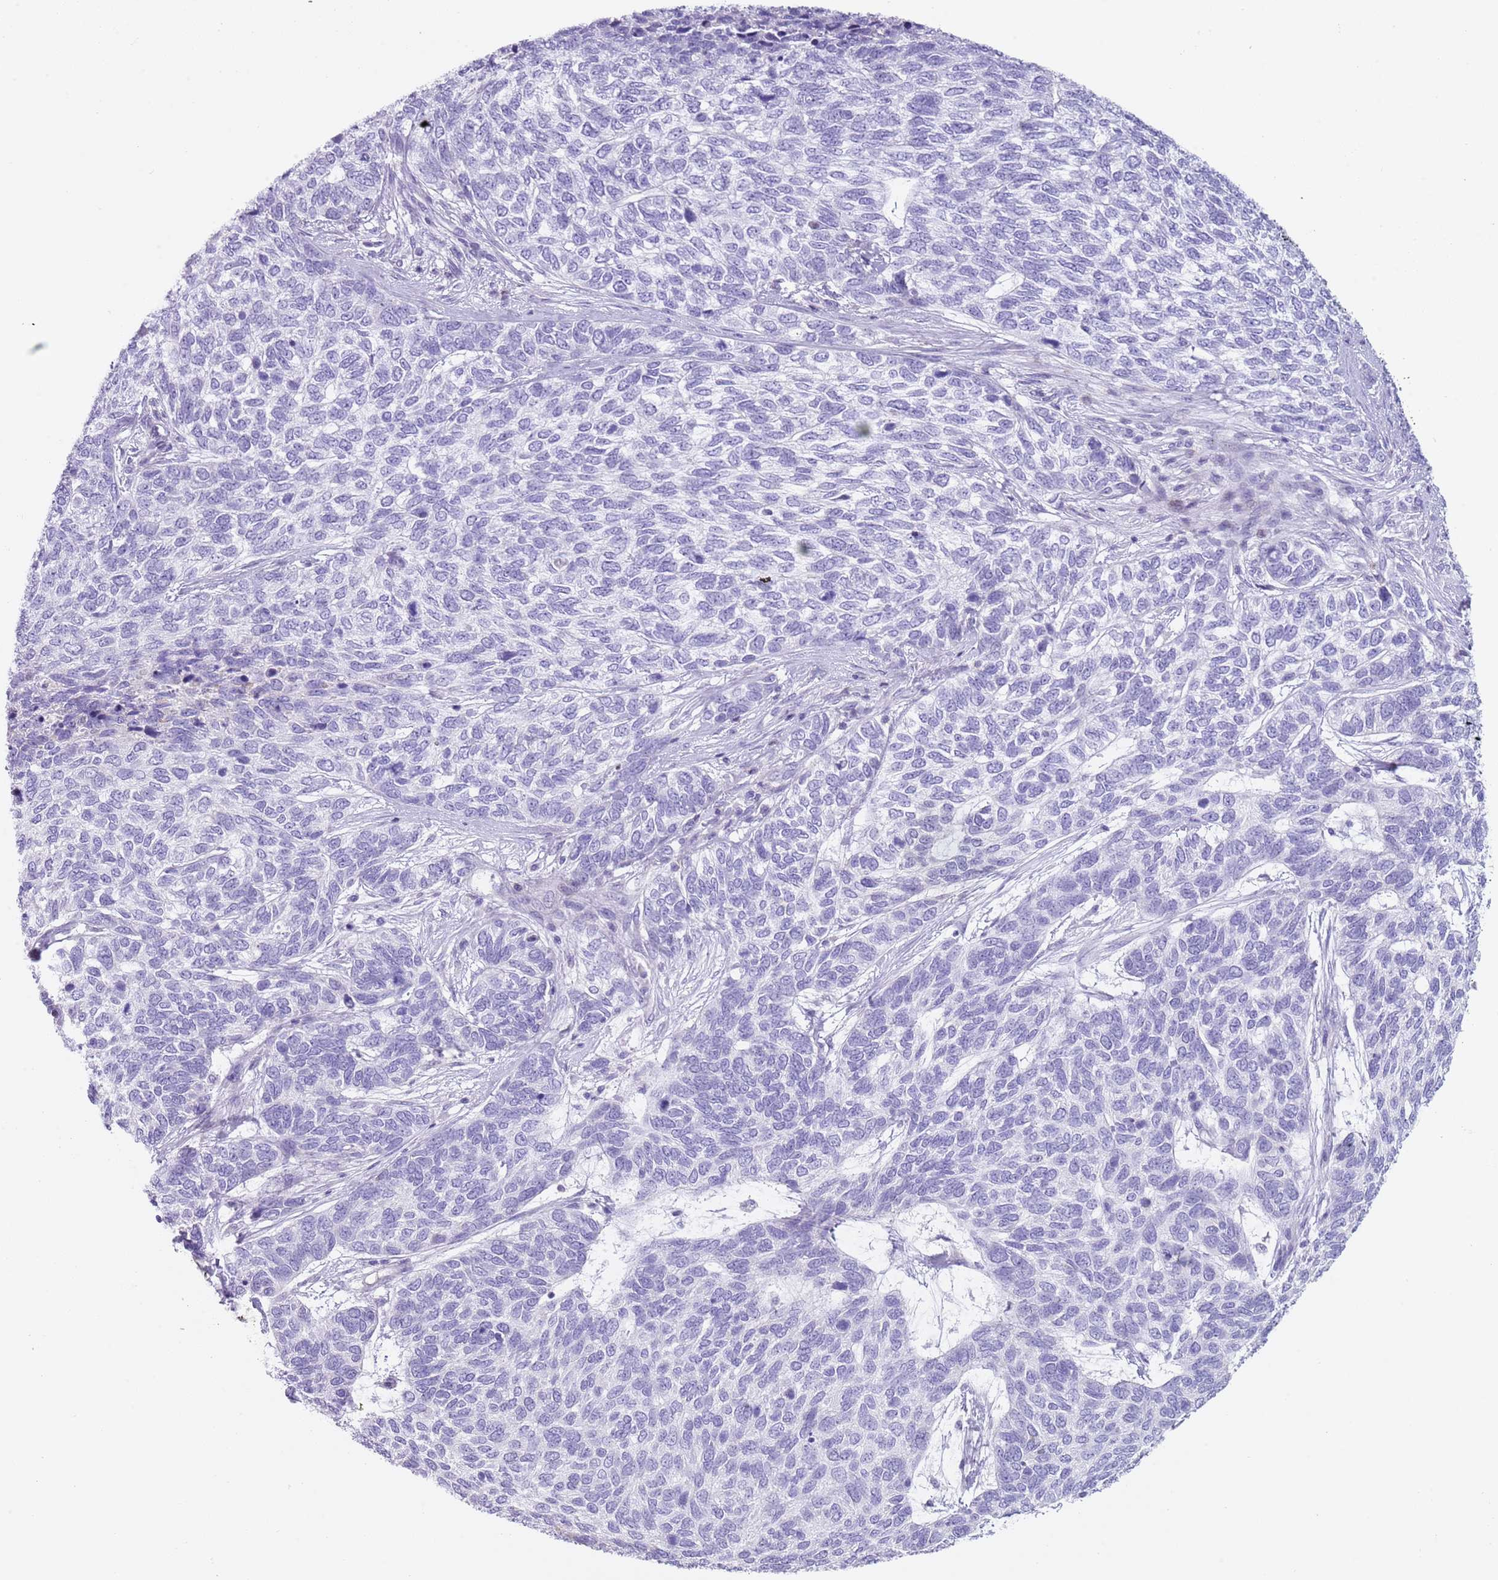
{"staining": {"intensity": "negative", "quantity": "none", "location": "none"}, "tissue": "skin cancer", "cell_type": "Tumor cells", "image_type": "cancer", "snomed": [{"axis": "morphology", "description": "Basal cell carcinoma"}, {"axis": "topography", "description": "Skin"}], "caption": "Immunohistochemical staining of human skin cancer (basal cell carcinoma) displays no significant staining in tumor cells.", "gene": "NBPF20", "patient": {"sex": "female", "age": 65}}